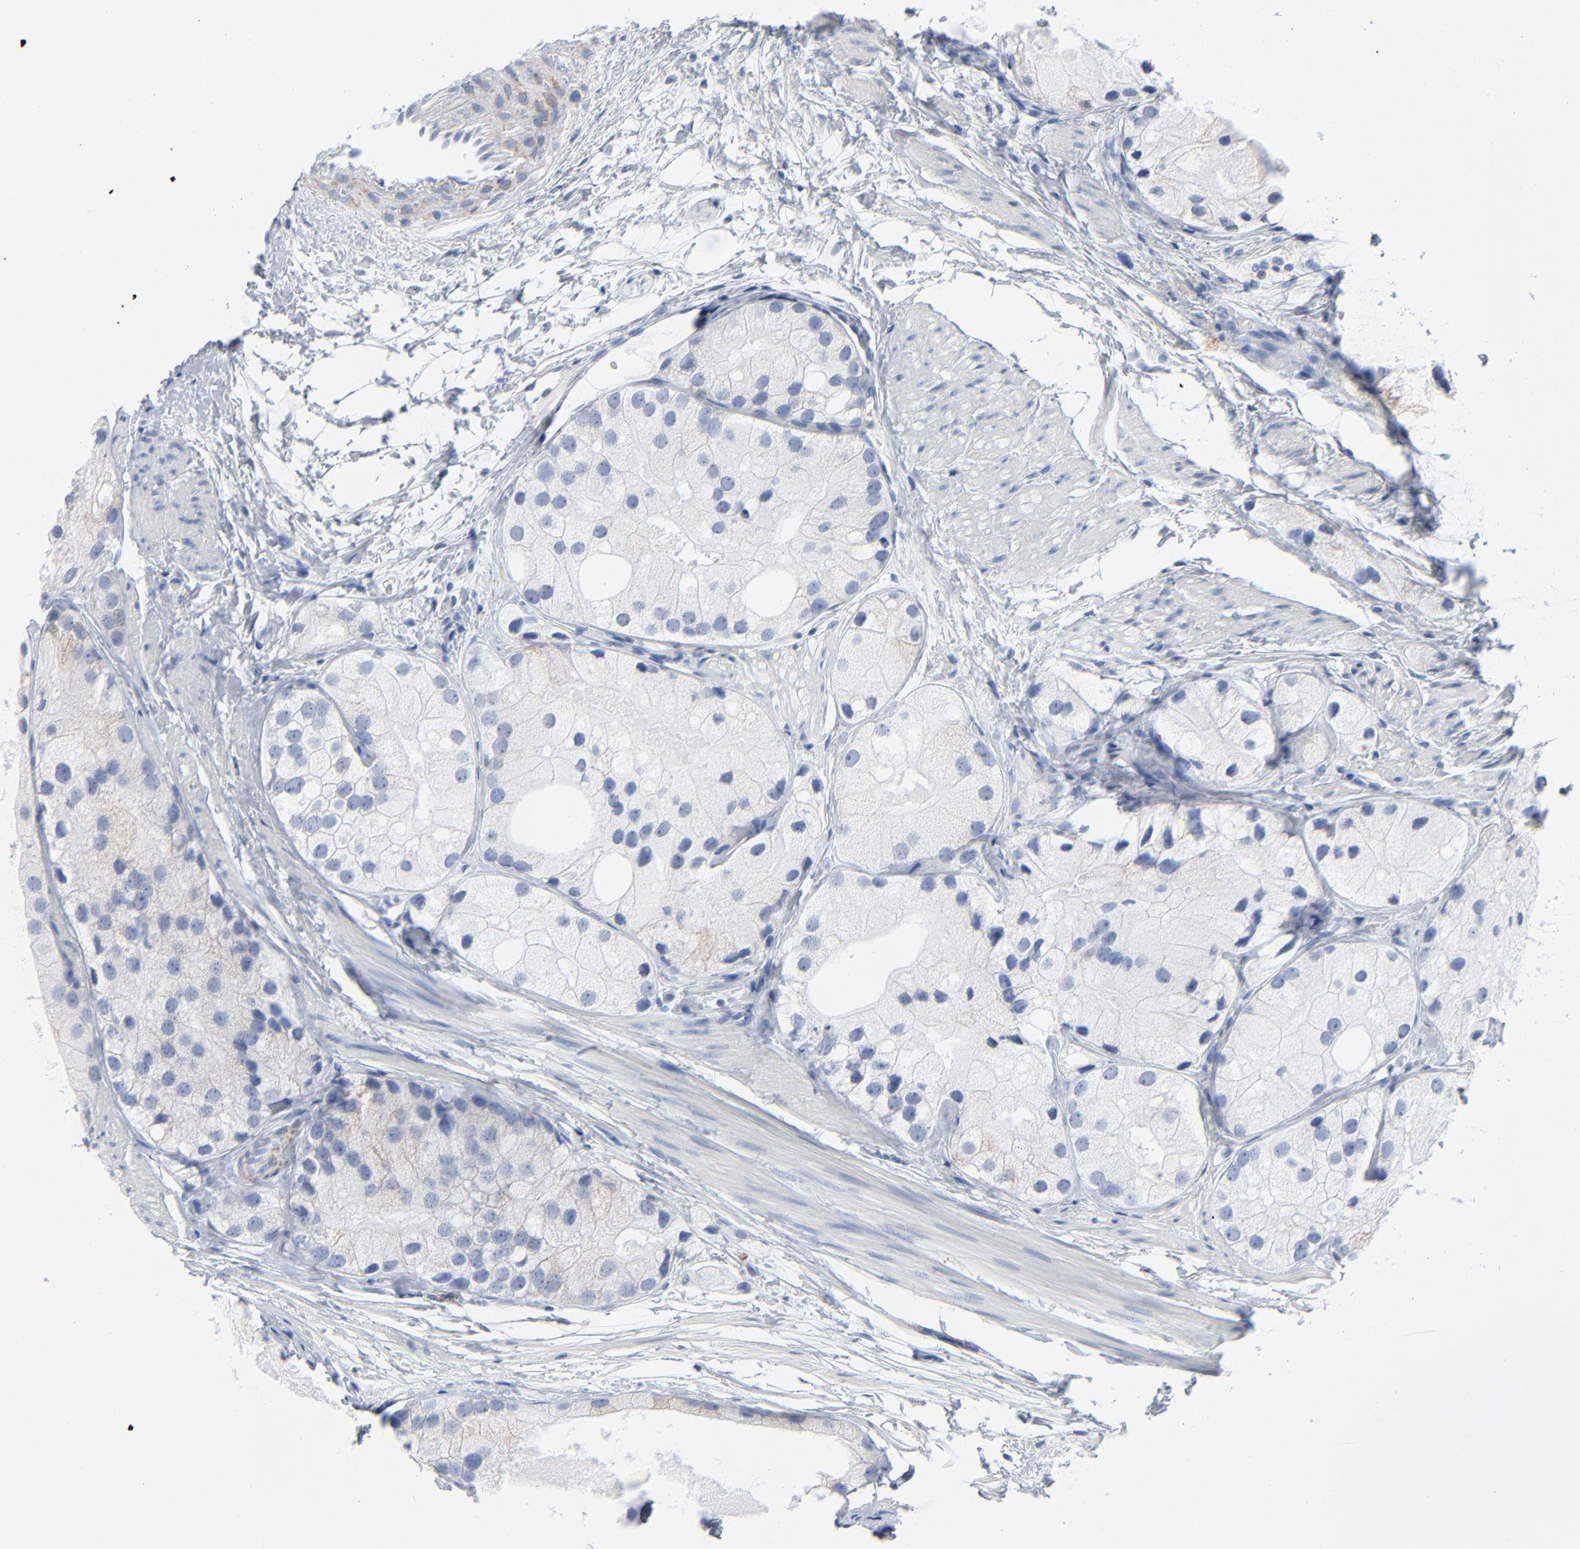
{"staining": {"intensity": "negative", "quantity": "none", "location": "none"}, "tissue": "prostate cancer", "cell_type": "Tumor cells", "image_type": "cancer", "snomed": [{"axis": "morphology", "description": "Adenocarcinoma, Low grade"}, {"axis": "topography", "description": "Prostate"}], "caption": "Tumor cells are negative for brown protein staining in prostate cancer (adenocarcinoma (low-grade)).", "gene": "CHCHD10", "patient": {"sex": "male", "age": 69}}